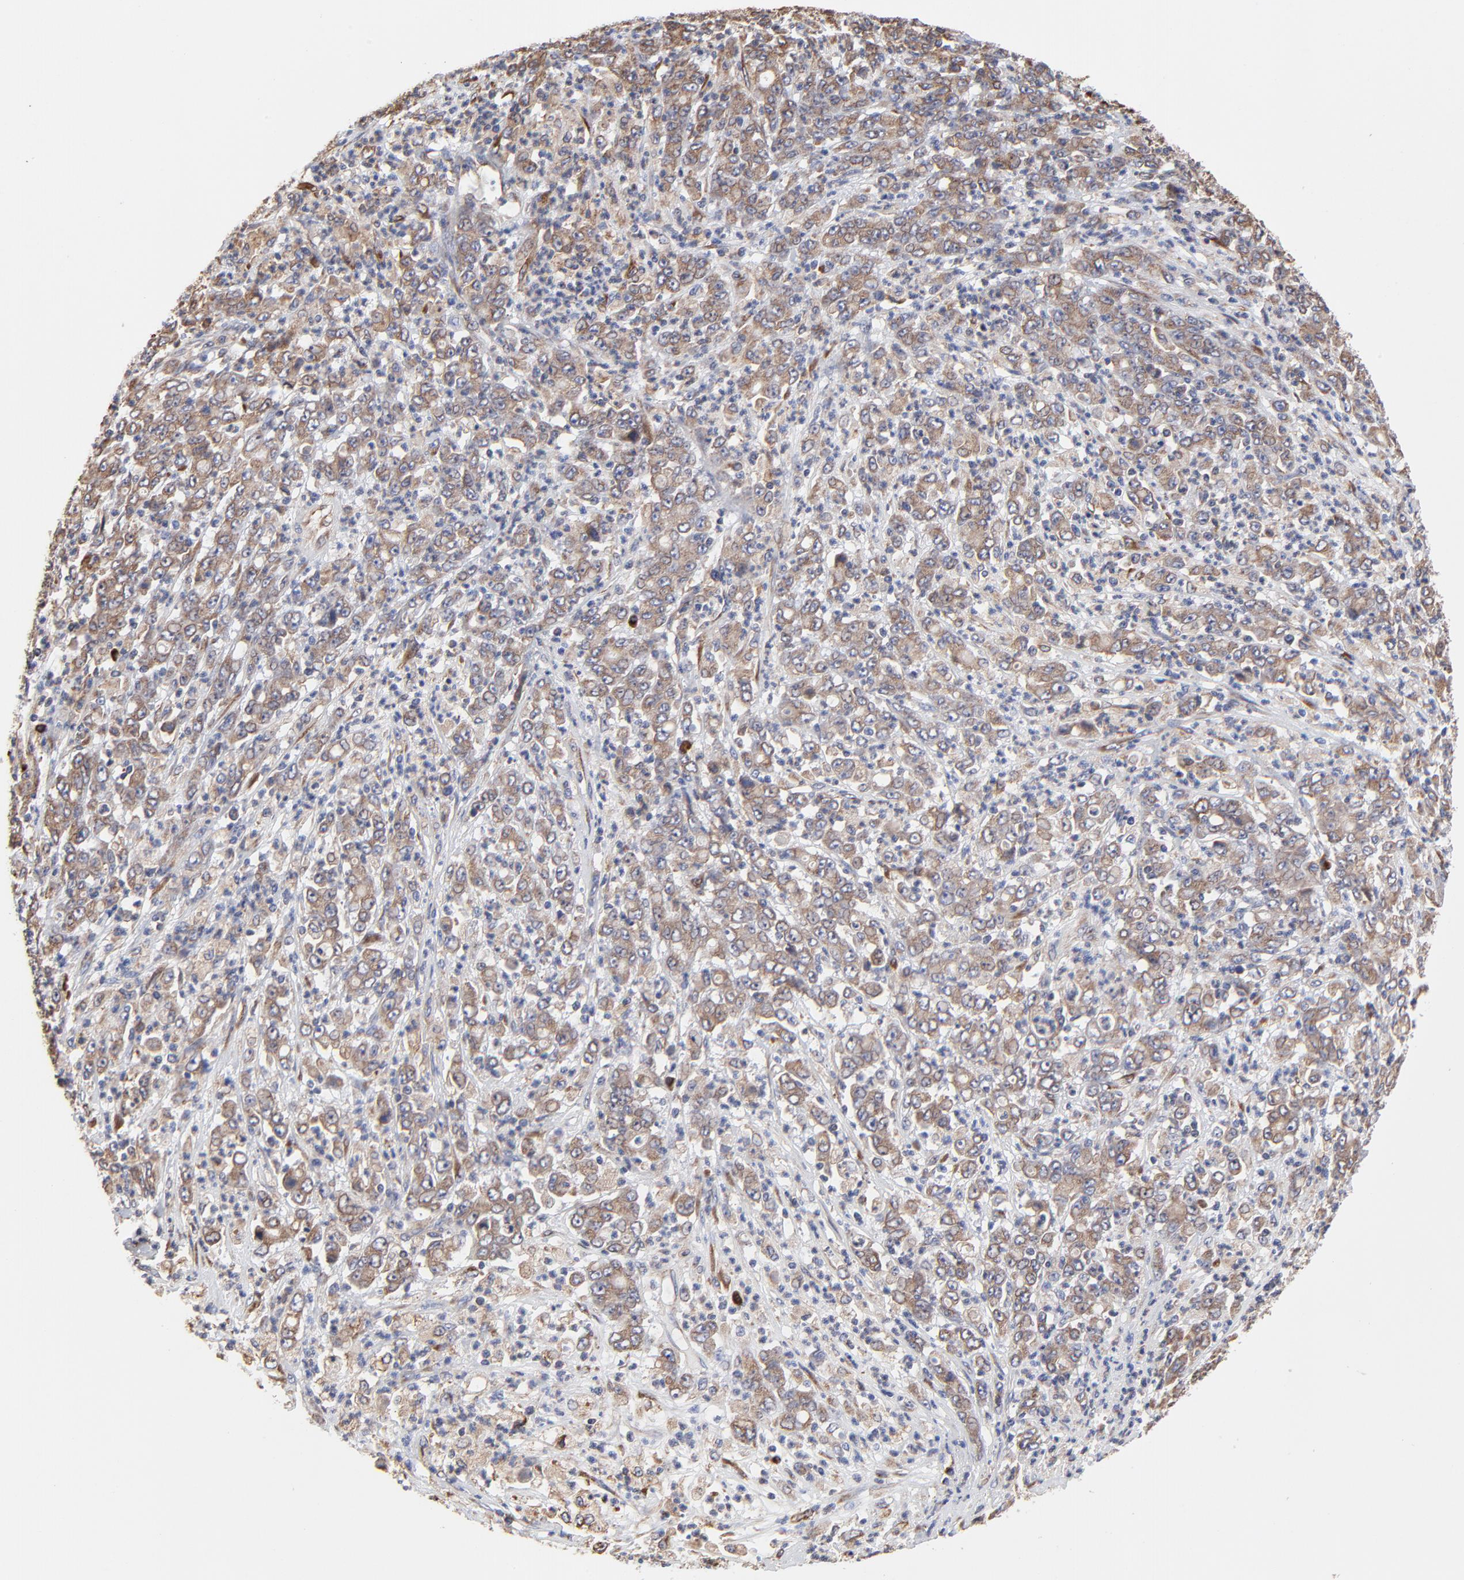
{"staining": {"intensity": "moderate", "quantity": ">75%", "location": "cytoplasmic/membranous"}, "tissue": "stomach cancer", "cell_type": "Tumor cells", "image_type": "cancer", "snomed": [{"axis": "morphology", "description": "Adenocarcinoma, NOS"}, {"axis": "topography", "description": "Stomach, lower"}], "caption": "Immunohistochemical staining of adenocarcinoma (stomach) exhibits medium levels of moderate cytoplasmic/membranous protein positivity in about >75% of tumor cells.", "gene": "LMAN1", "patient": {"sex": "female", "age": 71}}